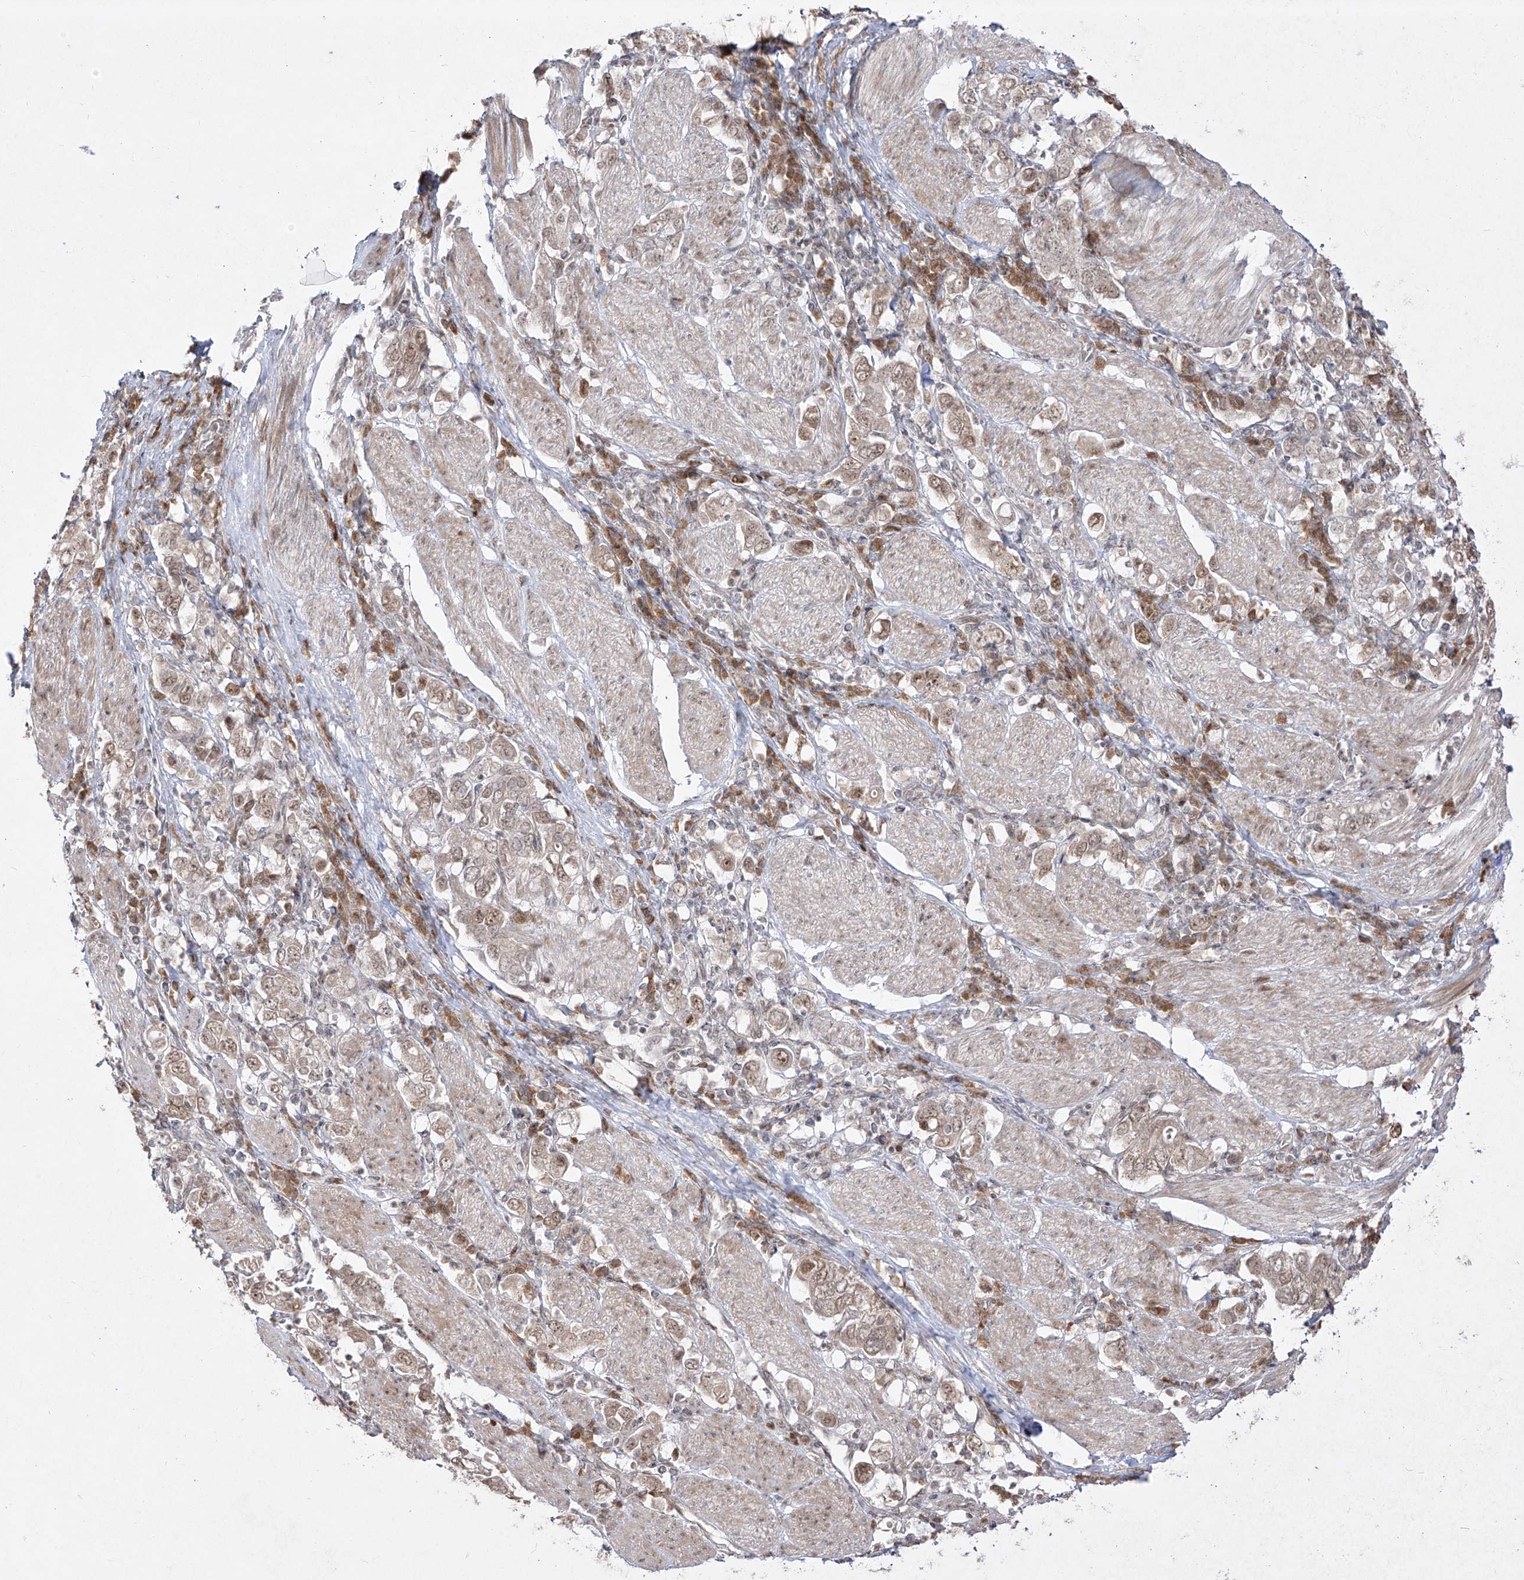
{"staining": {"intensity": "weak", "quantity": "25%-75%", "location": "nuclear"}, "tissue": "stomach cancer", "cell_type": "Tumor cells", "image_type": "cancer", "snomed": [{"axis": "morphology", "description": "Adenocarcinoma, NOS"}, {"axis": "topography", "description": "Stomach, upper"}], "caption": "Immunohistochemistry of stomach adenocarcinoma shows low levels of weak nuclear staining in about 25%-75% of tumor cells.", "gene": "SNRNP27", "patient": {"sex": "male", "age": 62}}